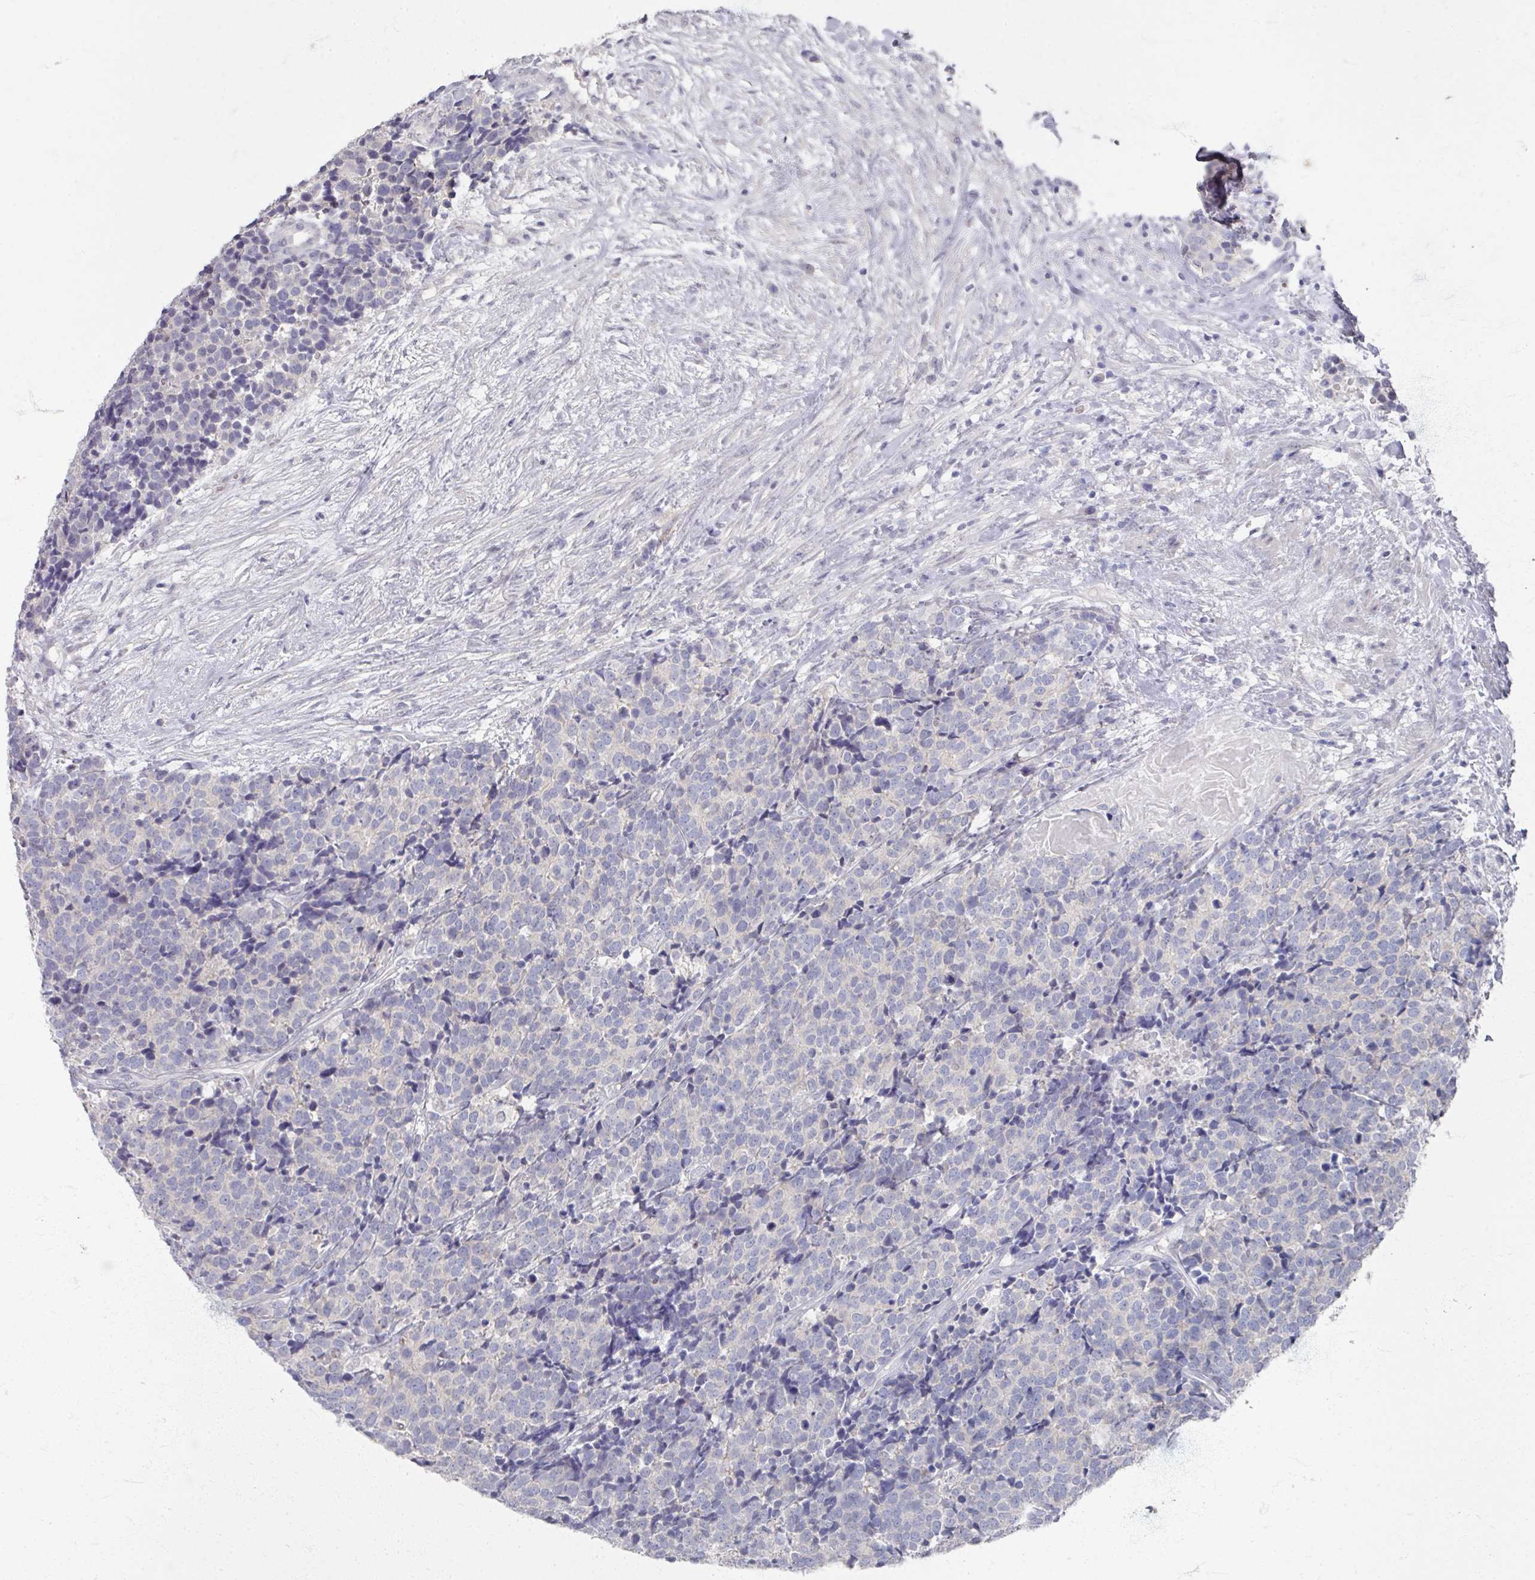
{"staining": {"intensity": "negative", "quantity": "none", "location": "none"}, "tissue": "carcinoid", "cell_type": "Tumor cells", "image_type": "cancer", "snomed": [{"axis": "morphology", "description": "Carcinoid, malignant, NOS"}, {"axis": "topography", "description": "Skin"}], "caption": "There is no significant expression in tumor cells of carcinoid.", "gene": "TTYH3", "patient": {"sex": "female", "age": 79}}